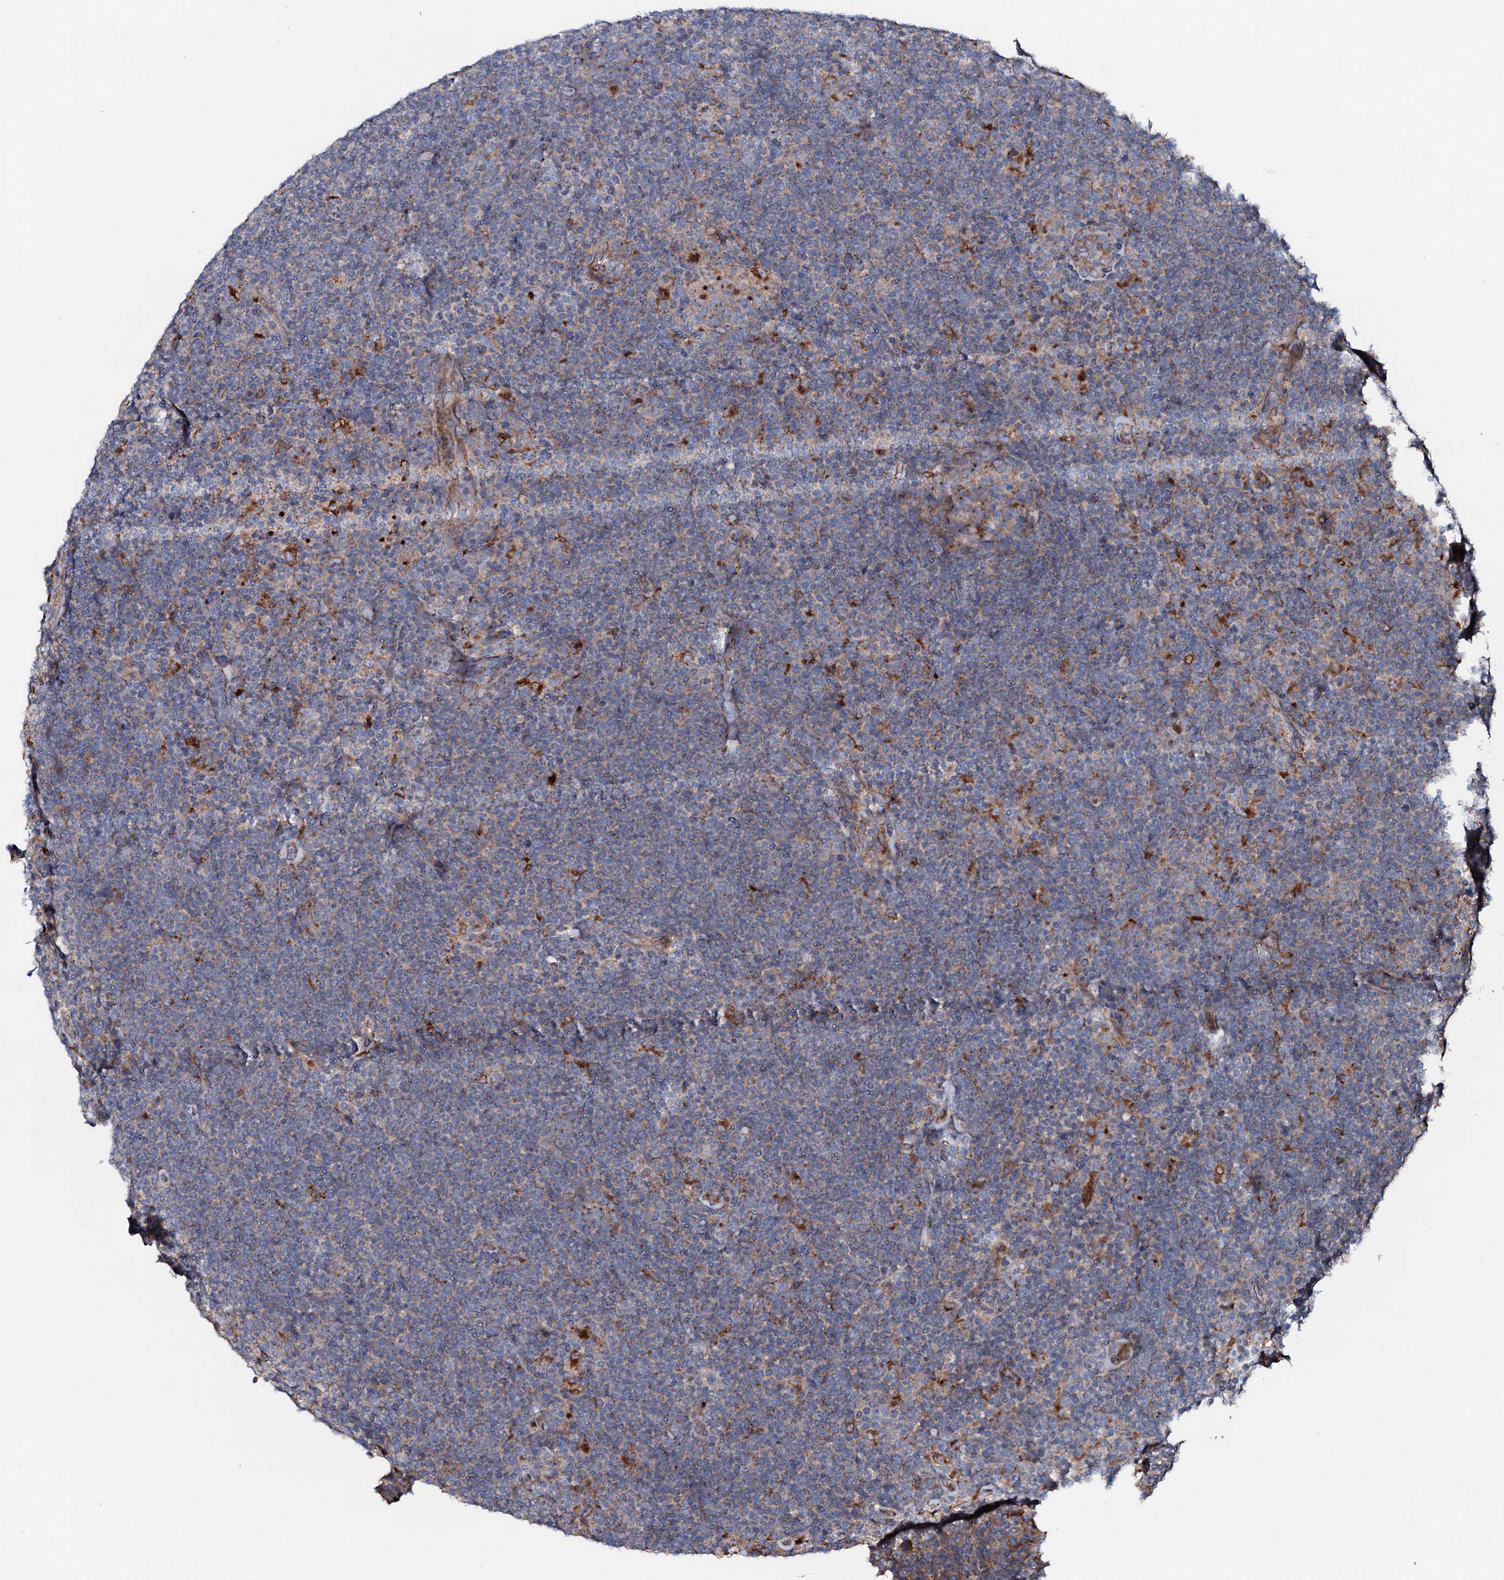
{"staining": {"intensity": "negative", "quantity": "none", "location": "none"}, "tissue": "lymphoma", "cell_type": "Tumor cells", "image_type": "cancer", "snomed": [{"axis": "morphology", "description": "Hodgkin's disease, NOS"}, {"axis": "topography", "description": "Lymph node"}], "caption": "Immunohistochemistry photomicrograph of neoplastic tissue: human lymphoma stained with DAB (3,3'-diaminobenzidine) displays no significant protein staining in tumor cells.", "gene": "P2RX4", "patient": {"sex": "female", "age": 57}}